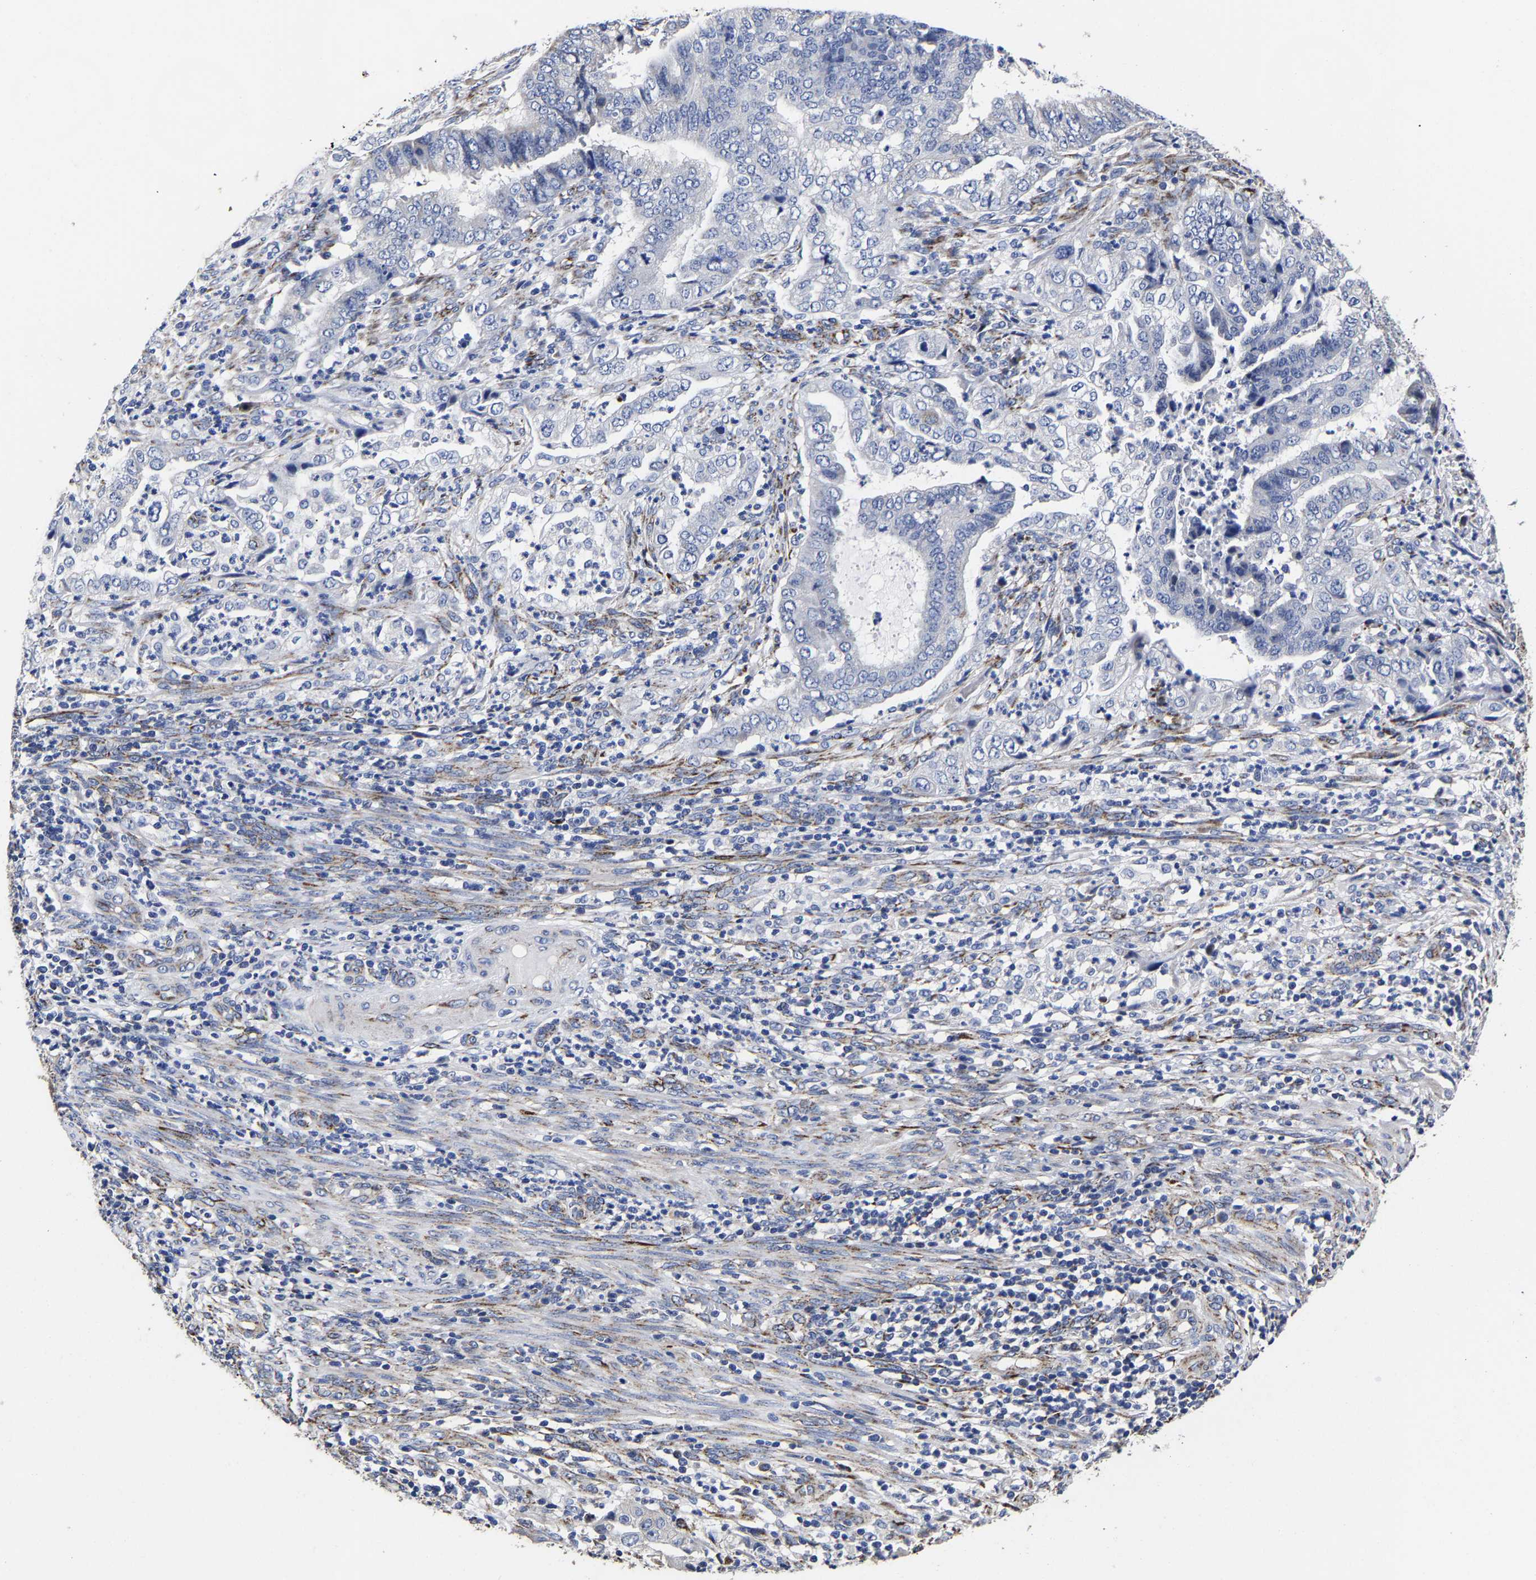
{"staining": {"intensity": "negative", "quantity": "none", "location": "none"}, "tissue": "endometrial cancer", "cell_type": "Tumor cells", "image_type": "cancer", "snomed": [{"axis": "morphology", "description": "Adenocarcinoma, NOS"}, {"axis": "topography", "description": "Endometrium"}], "caption": "This is a histopathology image of immunohistochemistry (IHC) staining of endometrial cancer (adenocarcinoma), which shows no positivity in tumor cells.", "gene": "AASS", "patient": {"sex": "female", "age": 51}}